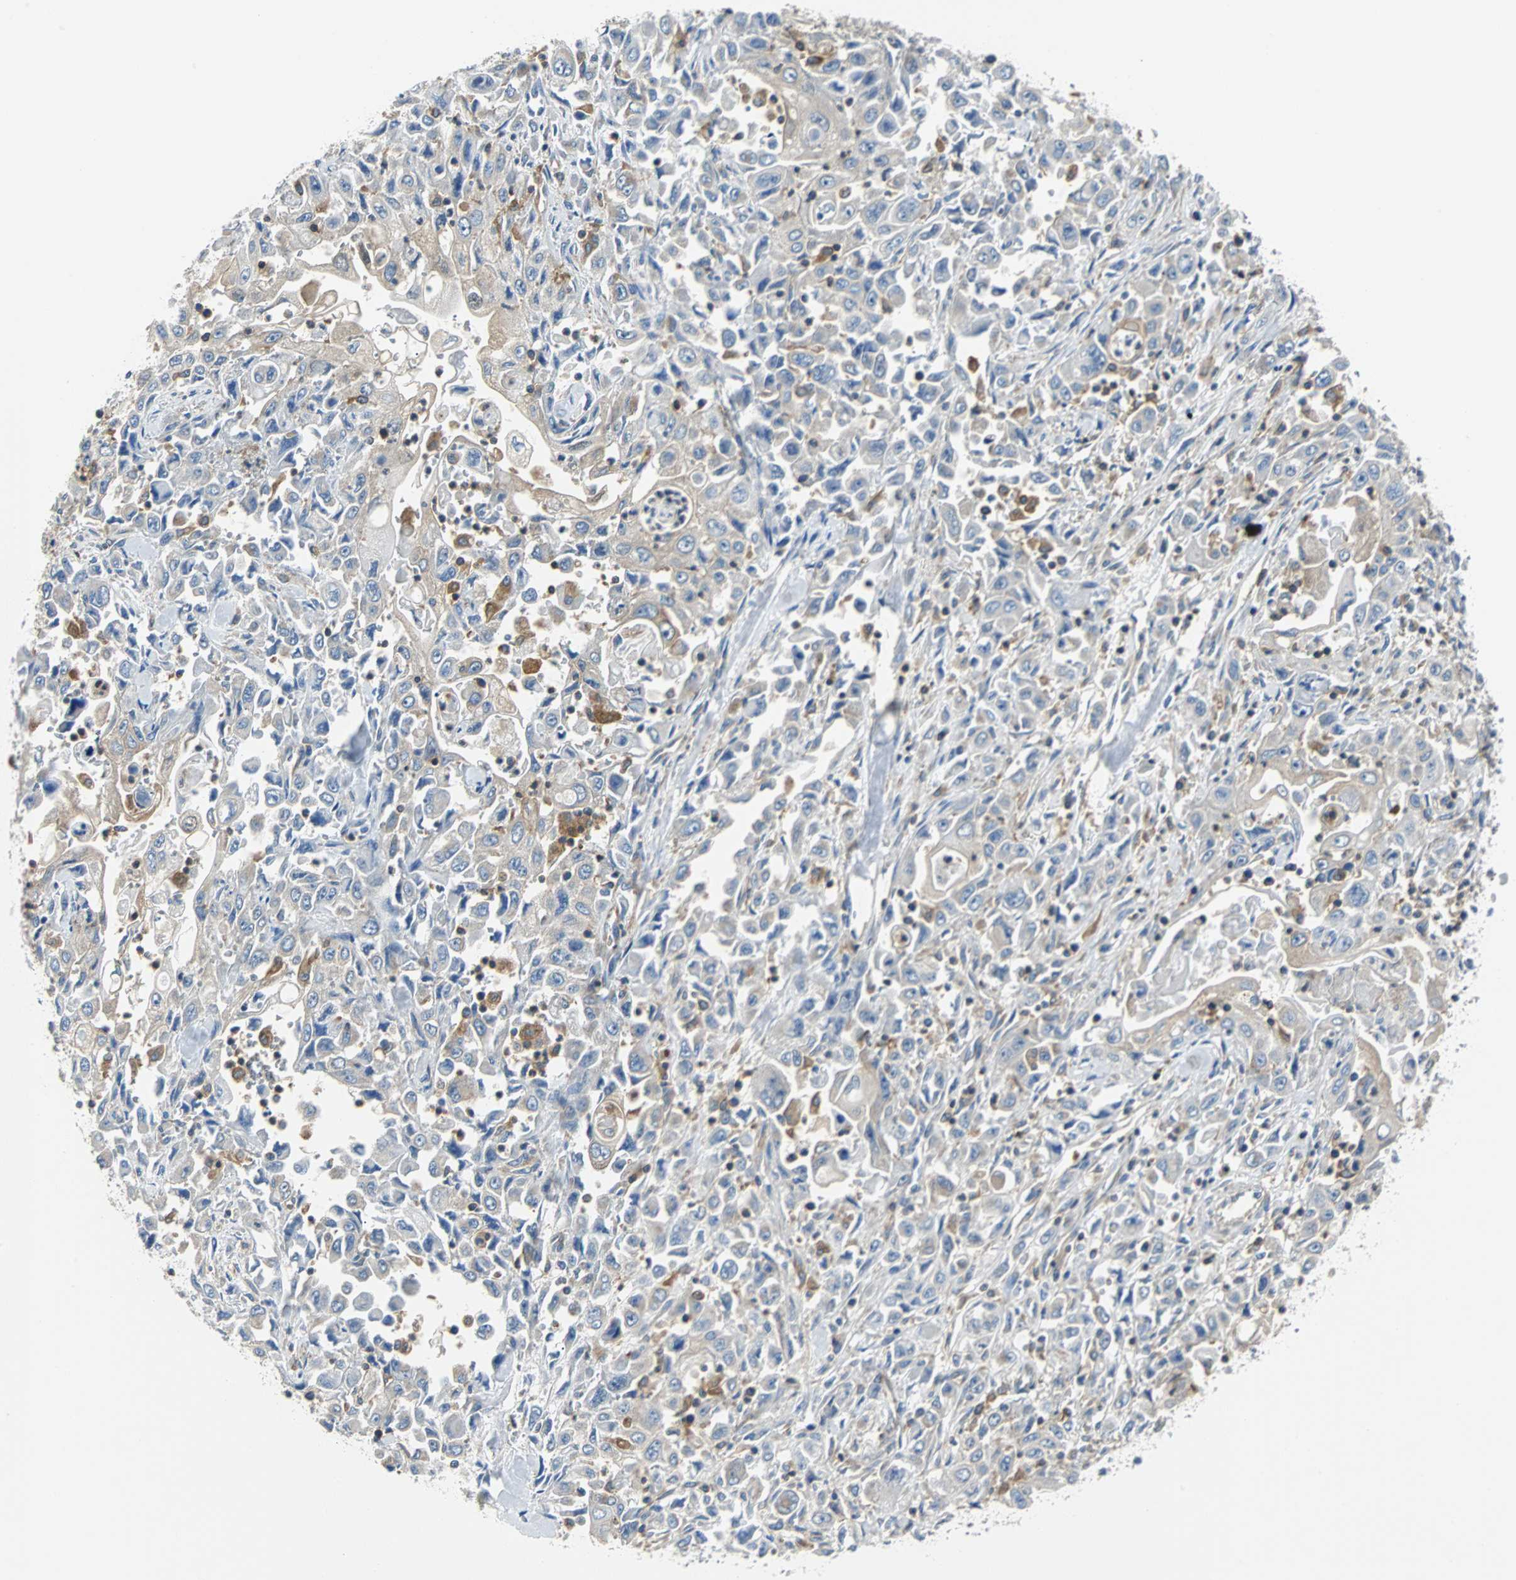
{"staining": {"intensity": "weak", "quantity": "<25%", "location": "cytoplasmic/membranous"}, "tissue": "pancreatic cancer", "cell_type": "Tumor cells", "image_type": "cancer", "snomed": [{"axis": "morphology", "description": "Adenocarcinoma, NOS"}, {"axis": "topography", "description": "Pancreas"}], "caption": "Immunohistochemical staining of pancreatic cancer reveals no significant positivity in tumor cells.", "gene": "TSC22D4", "patient": {"sex": "male", "age": 70}}